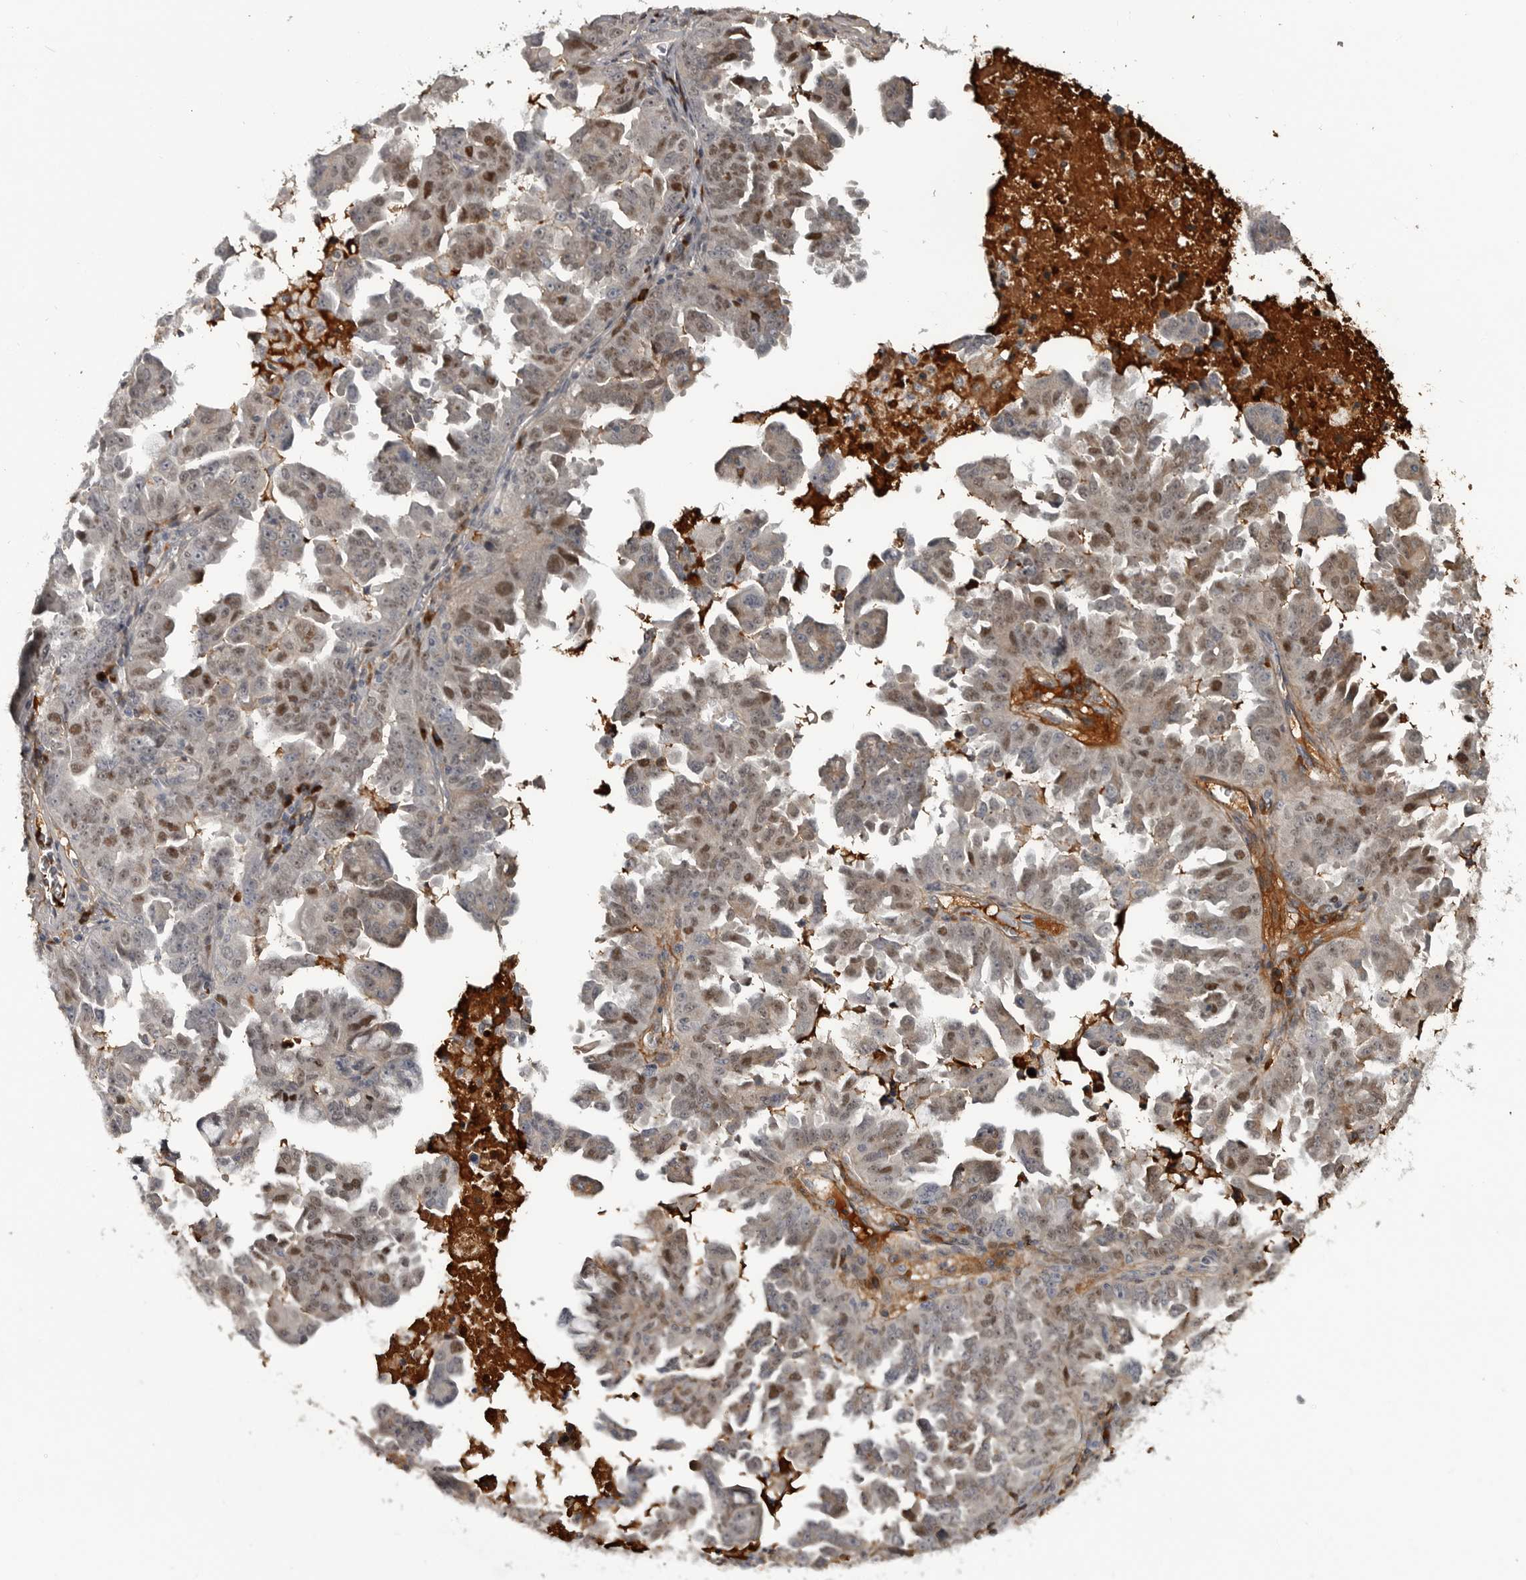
{"staining": {"intensity": "weak", "quantity": ">75%", "location": "nuclear"}, "tissue": "ovarian cancer", "cell_type": "Tumor cells", "image_type": "cancer", "snomed": [{"axis": "morphology", "description": "Carcinoma, endometroid"}, {"axis": "topography", "description": "Ovary"}], "caption": "A micrograph showing weak nuclear staining in about >75% of tumor cells in ovarian cancer (endometroid carcinoma), as visualized by brown immunohistochemical staining.", "gene": "ZNF277", "patient": {"sex": "female", "age": 62}}